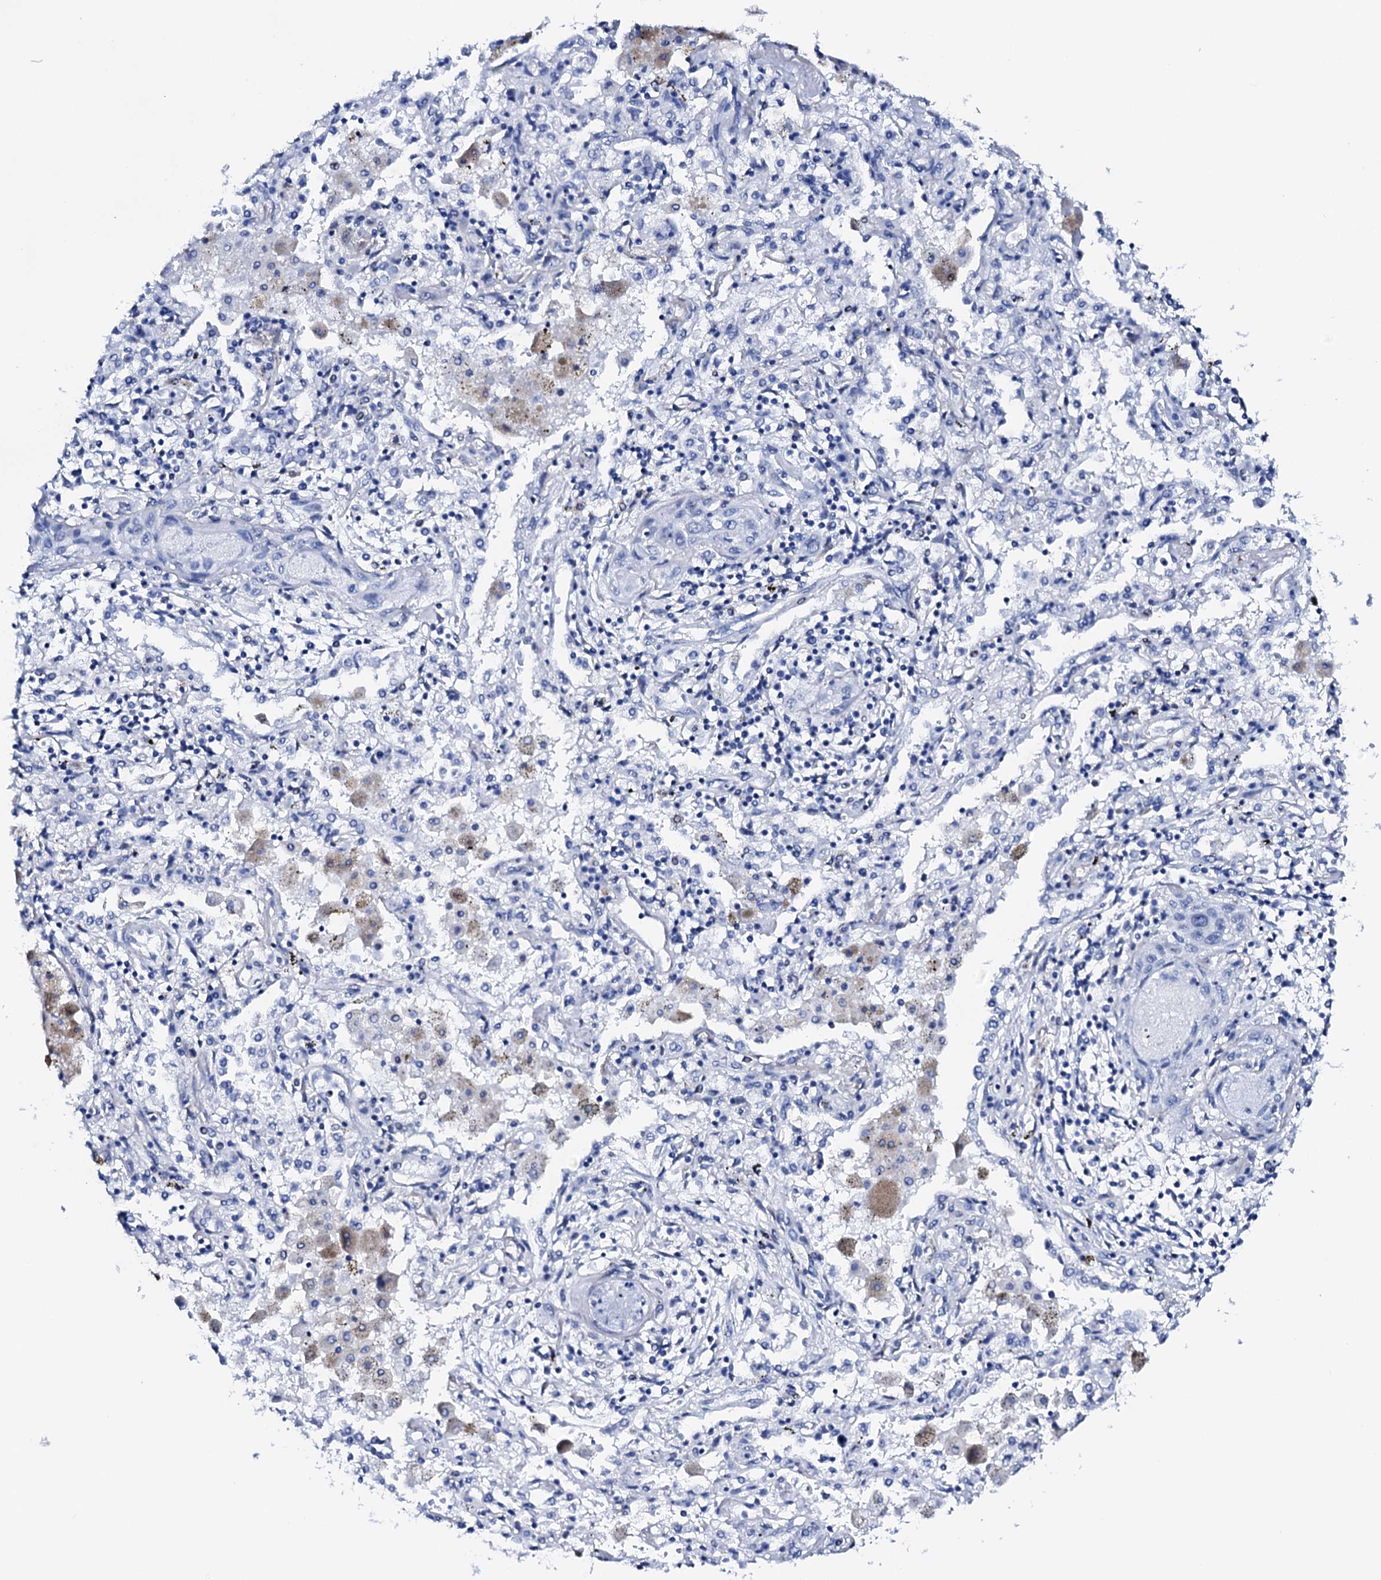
{"staining": {"intensity": "negative", "quantity": "none", "location": "none"}, "tissue": "lung cancer", "cell_type": "Tumor cells", "image_type": "cancer", "snomed": [{"axis": "morphology", "description": "Squamous cell carcinoma, NOS"}, {"axis": "topography", "description": "Lung"}], "caption": "This is an immunohistochemistry histopathology image of human squamous cell carcinoma (lung). There is no positivity in tumor cells.", "gene": "NRIP2", "patient": {"sex": "female", "age": 47}}